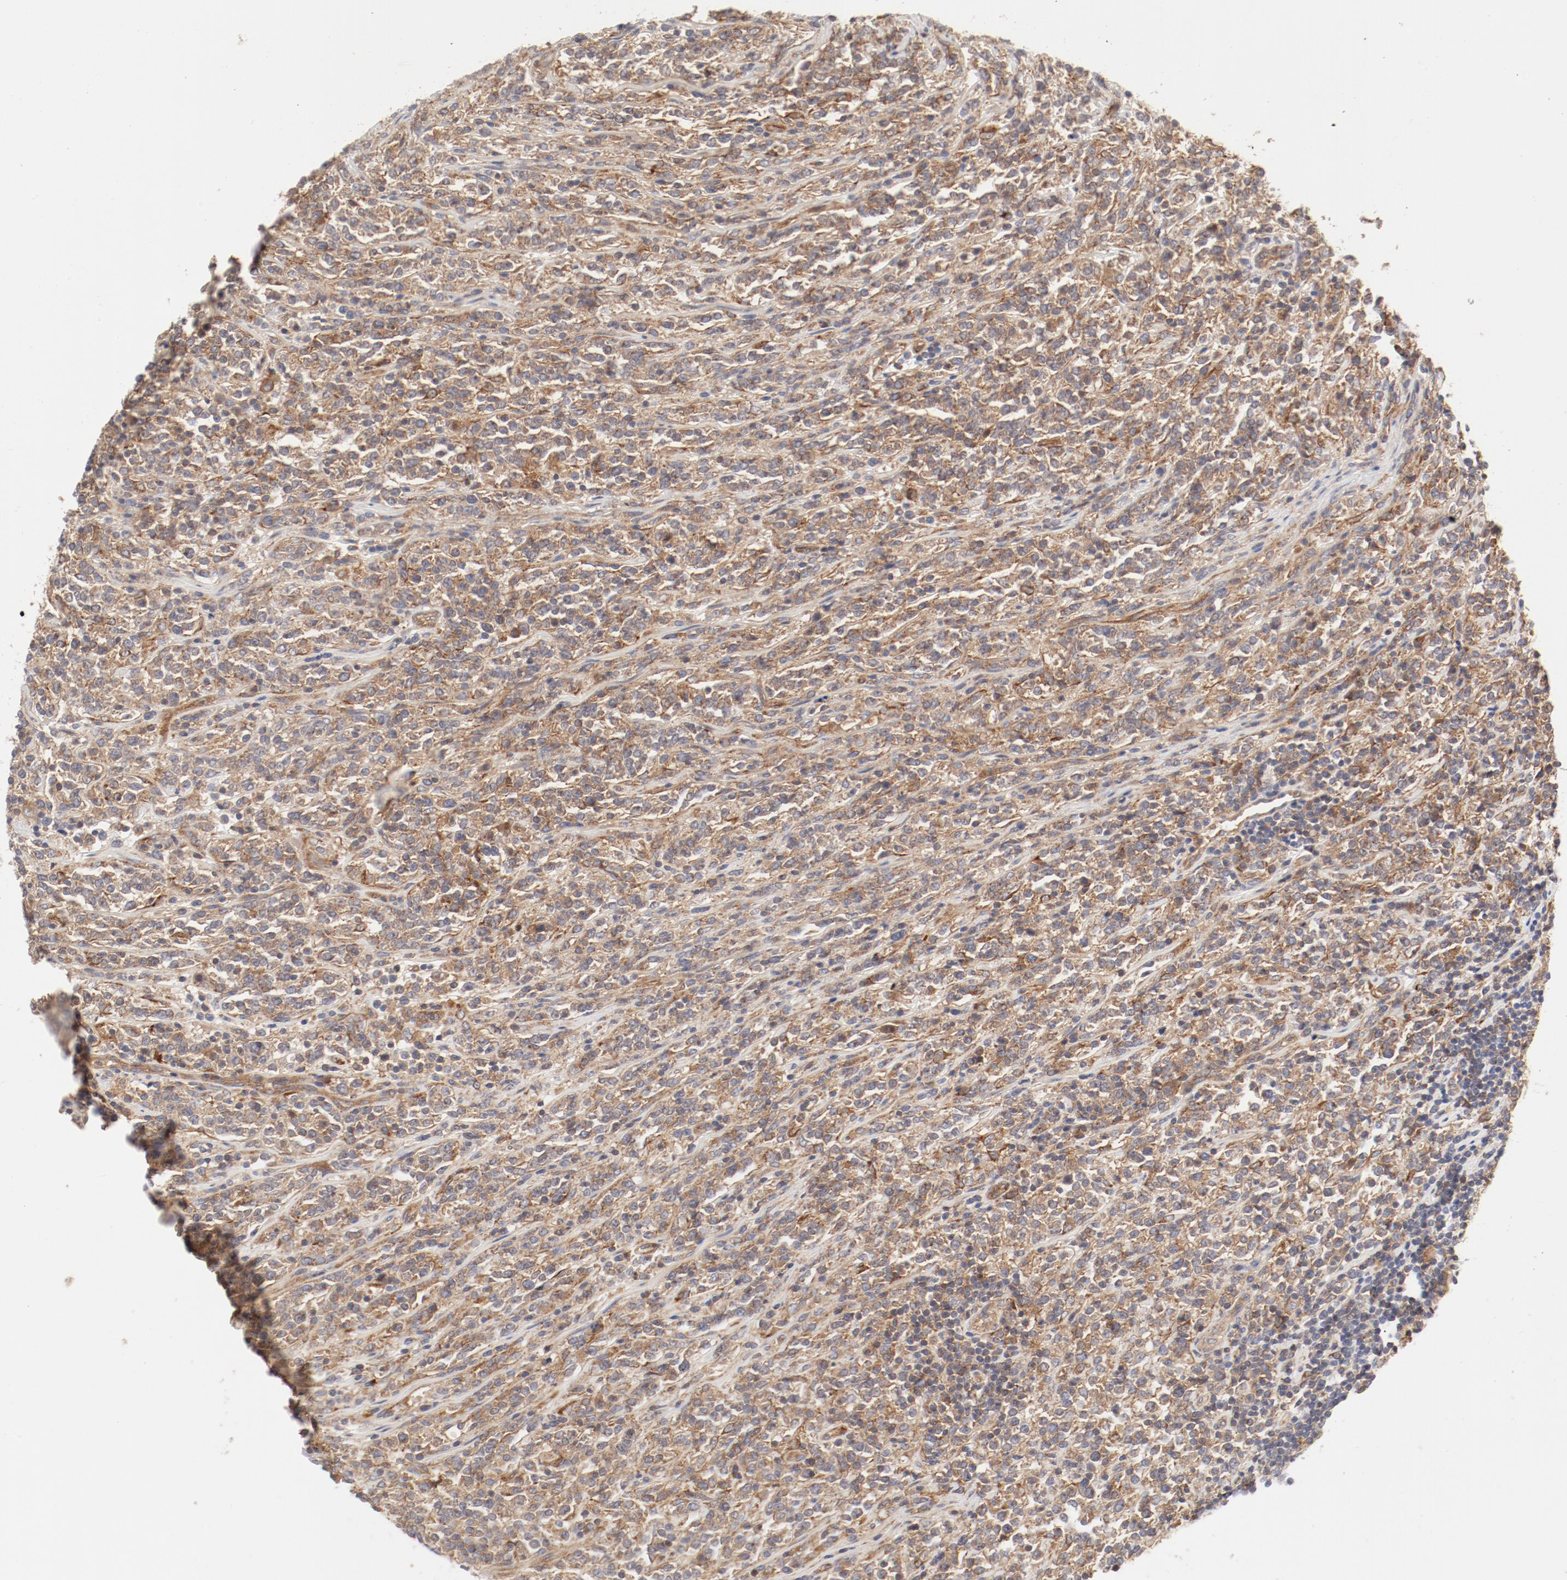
{"staining": {"intensity": "moderate", "quantity": ">75%", "location": "cytoplasmic/membranous"}, "tissue": "lymphoma", "cell_type": "Tumor cells", "image_type": "cancer", "snomed": [{"axis": "morphology", "description": "Malignant lymphoma, non-Hodgkin's type, High grade"}, {"axis": "topography", "description": "Soft tissue"}], "caption": "Lymphoma stained with a brown dye exhibits moderate cytoplasmic/membranous positive positivity in approximately >75% of tumor cells.", "gene": "AP2A1", "patient": {"sex": "male", "age": 18}}